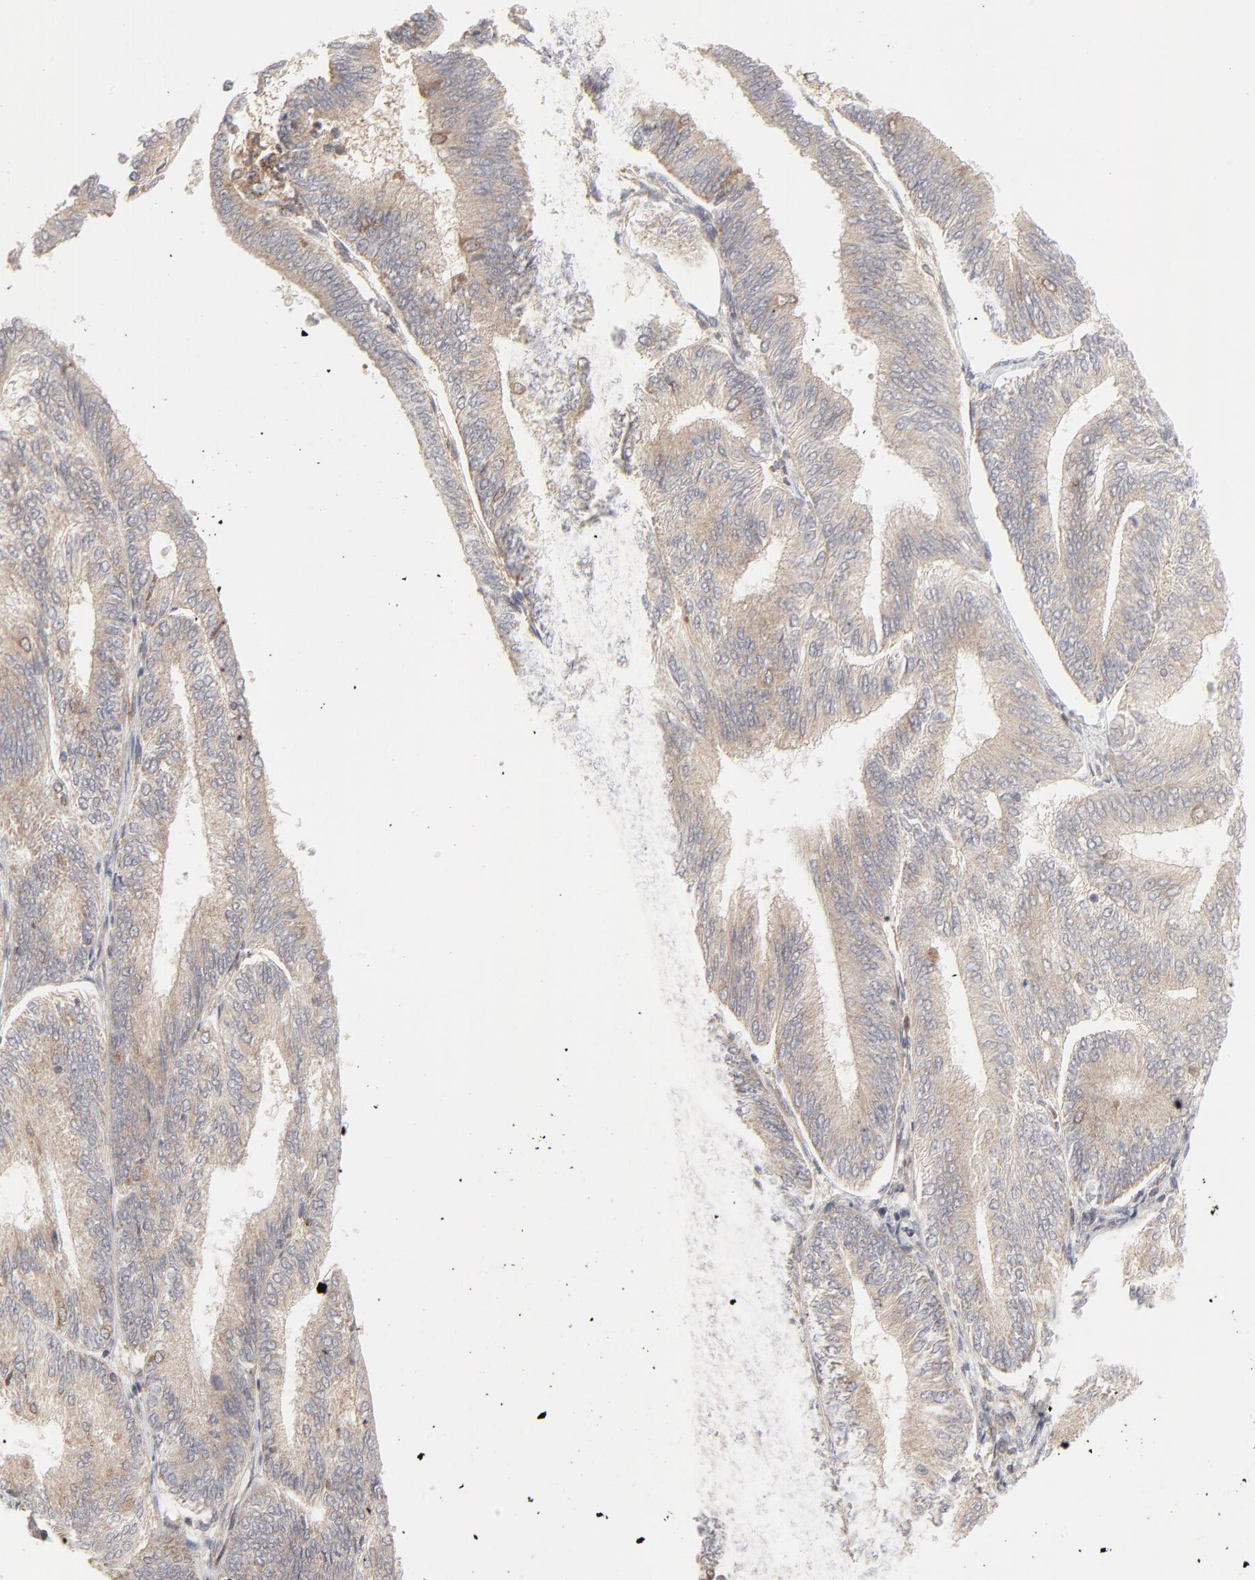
{"staining": {"intensity": "moderate", "quantity": ">75%", "location": "cytoplasmic/membranous"}, "tissue": "endometrial cancer", "cell_type": "Tumor cells", "image_type": "cancer", "snomed": [{"axis": "morphology", "description": "Adenocarcinoma, NOS"}, {"axis": "topography", "description": "Endometrium"}], "caption": "Immunohistochemical staining of endometrial cancer reveals medium levels of moderate cytoplasmic/membranous protein positivity in approximately >75% of tumor cells.", "gene": "RAB5C", "patient": {"sex": "female", "age": 55}}